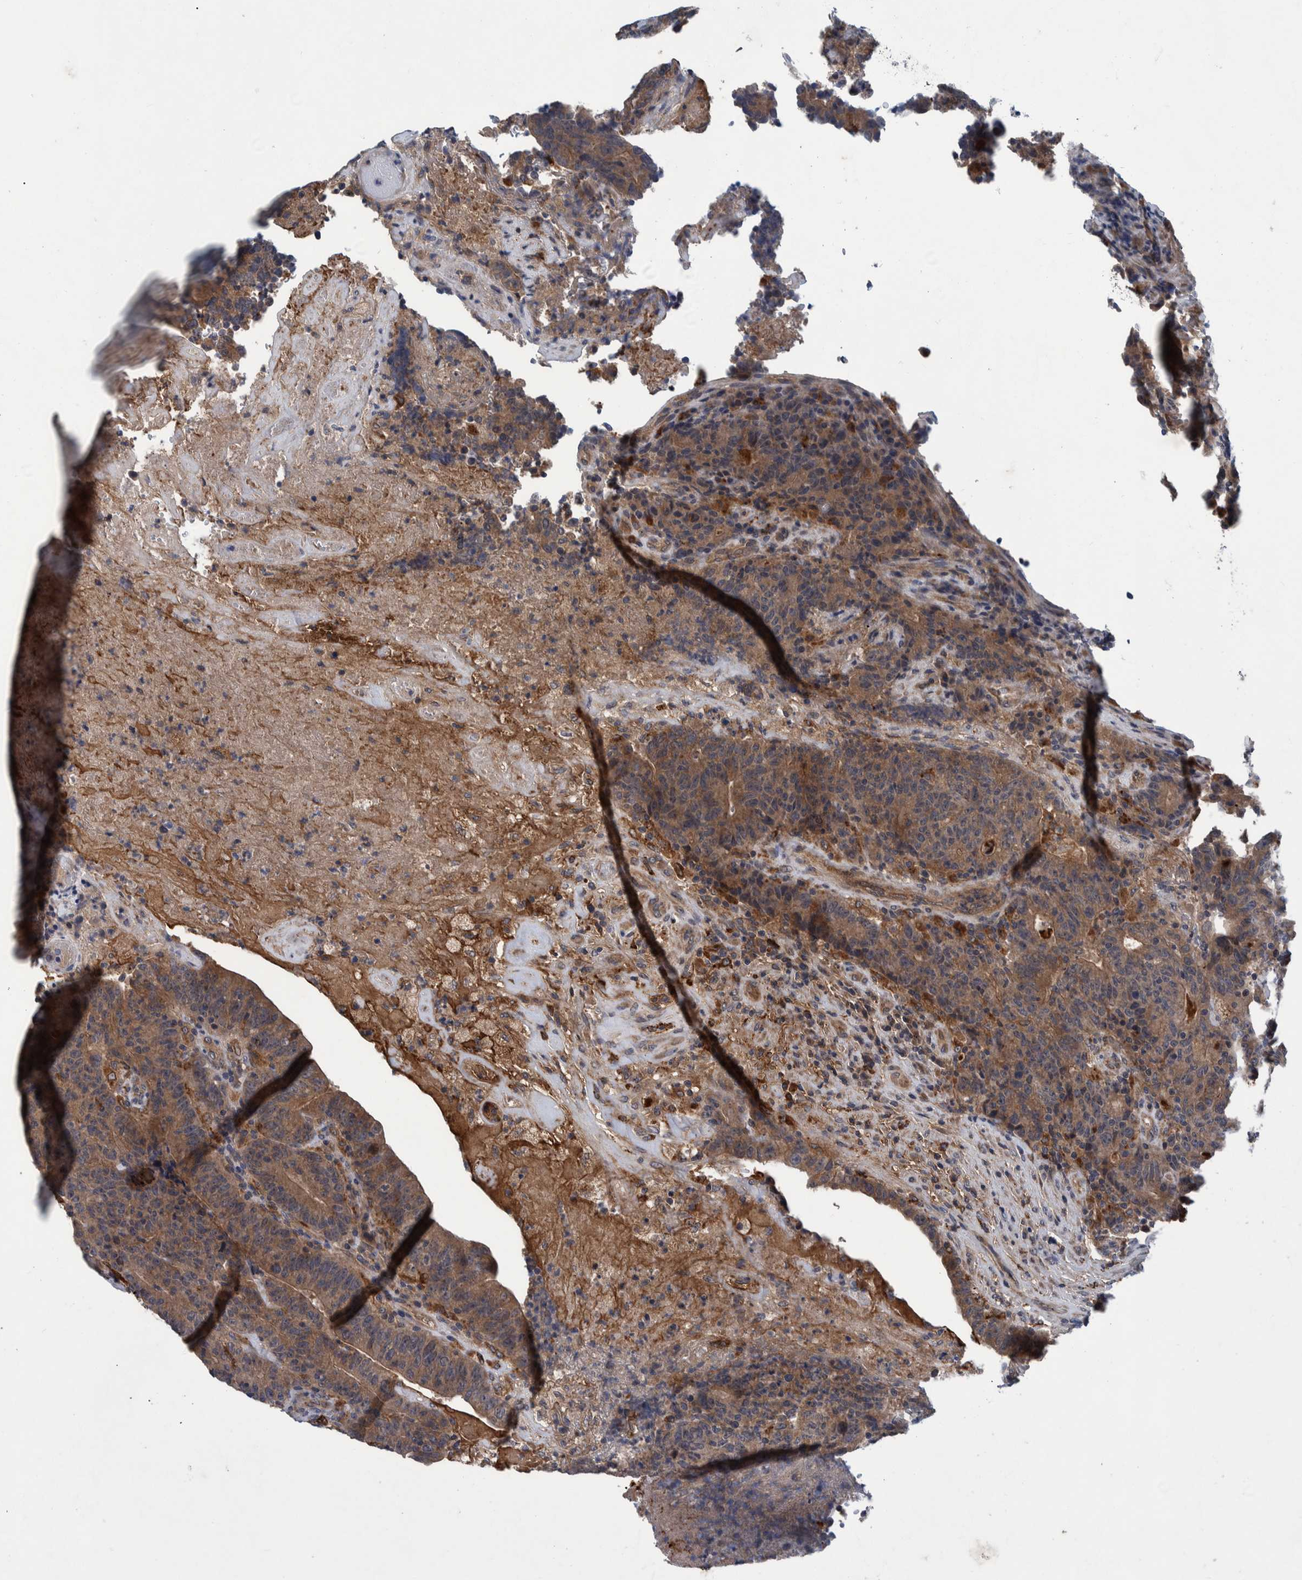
{"staining": {"intensity": "moderate", "quantity": ">75%", "location": "cytoplasmic/membranous"}, "tissue": "colorectal cancer", "cell_type": "Tumor cells", "image_type": "cancer", "snomed": [{"axis": "morphology", "description": "Normal tissue, NOS"}, {"axis": "morphology", "description": "Adenocarcinoma, NOS"}, {"axis": "topography", "description": "Colon"}], "caption": "A high-resolution image shows immunohistochemistry (IHC) staining of adenocarcinoma (colorectal), which shows moderate cytoplasmic/membranous positivity in approximately >75% of tumor cells. (DAB IHC, brown staining for protein, blue staining for nuclei).", "gene": "ITIH3", "patient": {"sex": "female", "age": 75}}